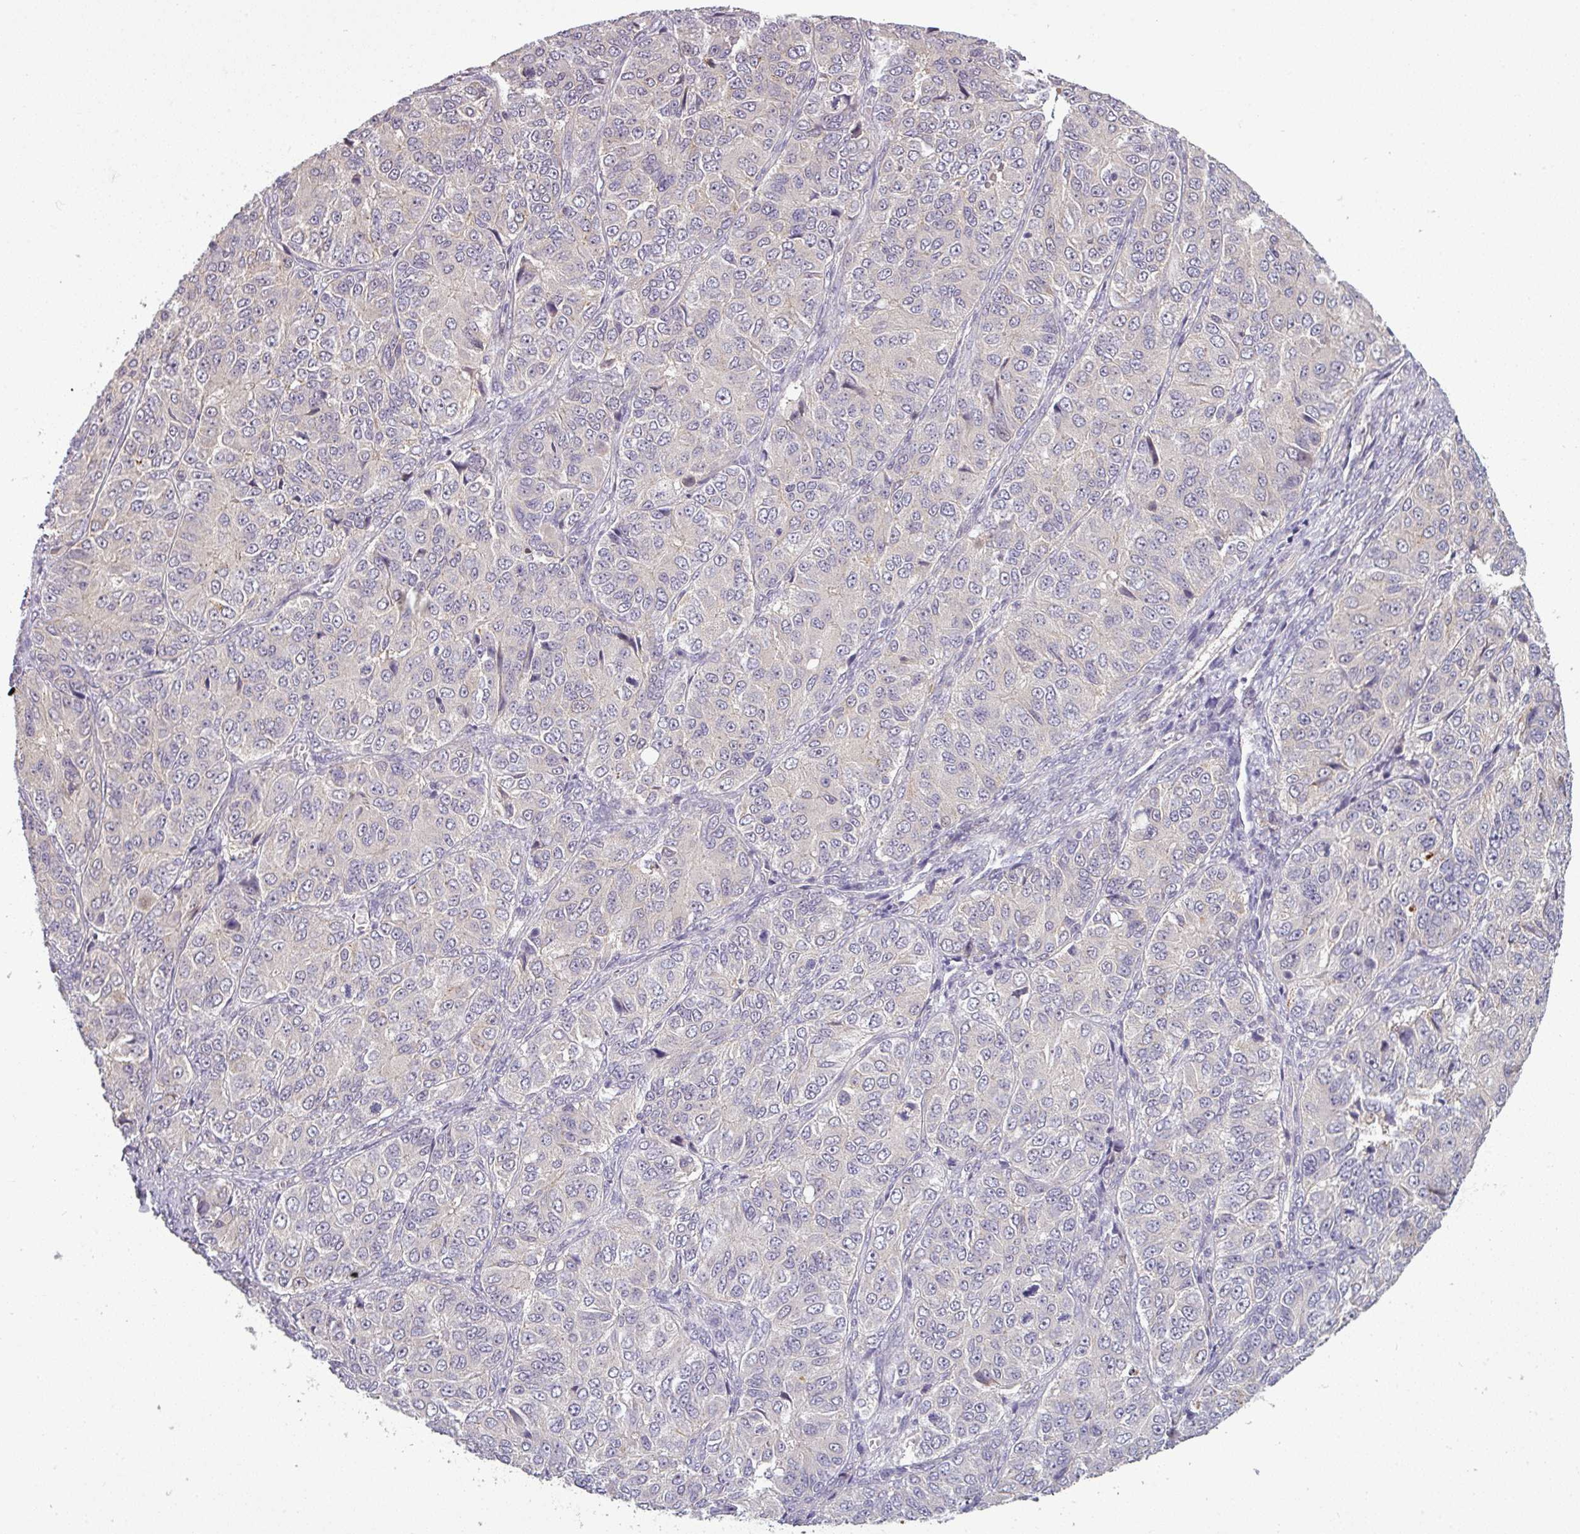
{"staining": {"intensity": "negative", "quantity": "none", "location": "none"}, "tissue": "ovarian cancer", "cell_type": "Tumor cells", "image_type": "cancer", "snomed": [{"axis": "morphology", "description": "Carcinoma, endometroid"}, {"axis": "topography", "description": "Ovary"}], "caption": "Immunohistochemistry photomicrograph of neoplastic tissue: ovarian endometroid carcinoma stained with DAB reveals no significant protein expression in tumor cells.", "gene": "C2orf16", "patient": {"sex": "female", "age": 51}}